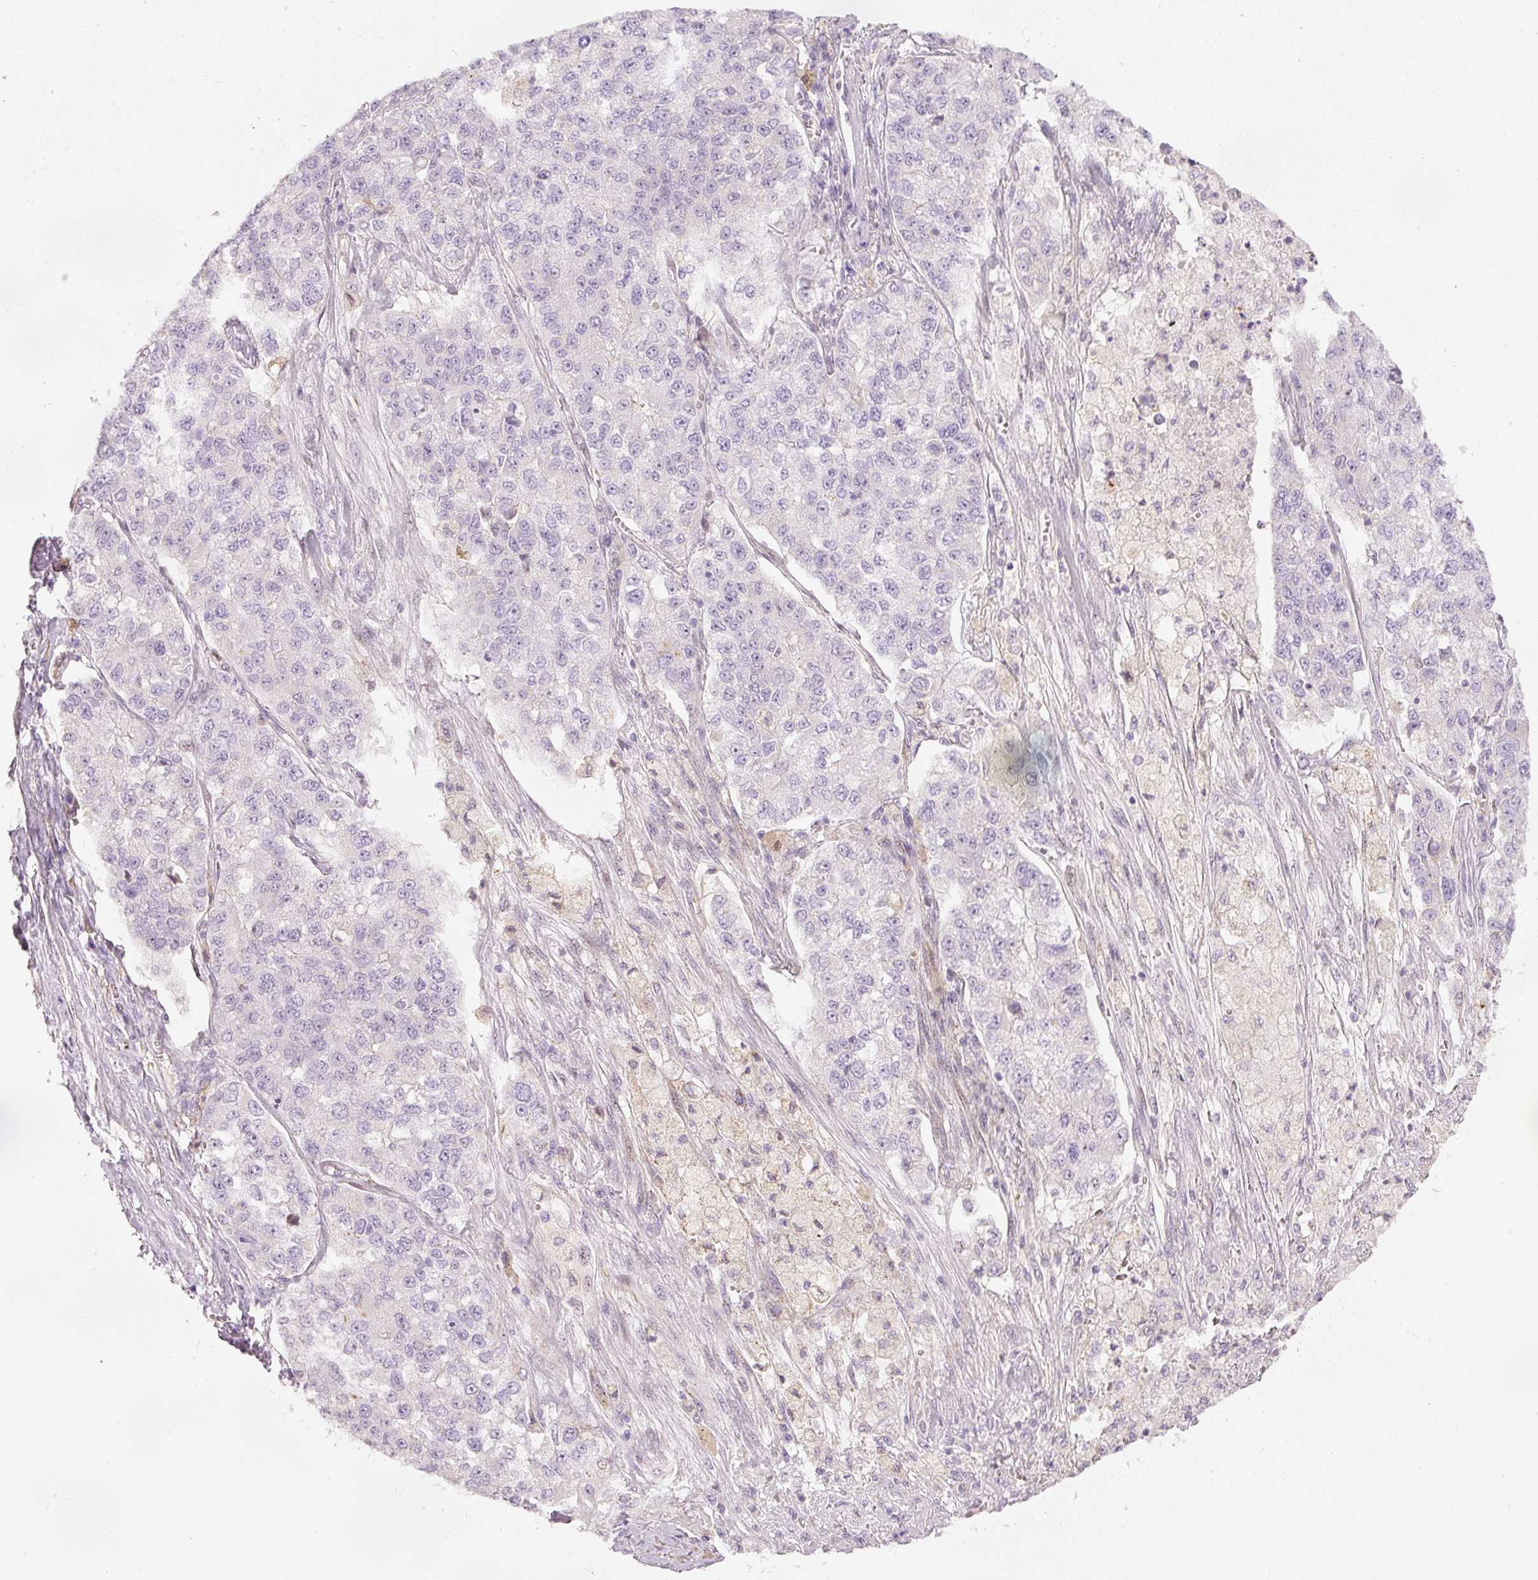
{"staining": {"intensity": "negative", "quantity": "none", "location": "none"}, "tissue": "lung cancer", "cell_type": "Tumor cells", "image_type": "cancer", "snomed": [{"axis": "morphology", "description": "Adenocarcinoma, NOS"}, {"axis": "topography", "description": "Lung"}], "caption": "Immunohistochemistry of lung cancer reveals no positivity in tumor cells. (DAB (3,3'-diaminobenzidine) immunohistochemistry with hematoxylin counter stain).", "gene": "RNF39", "patient": {"sex": "male", "age": 49}}